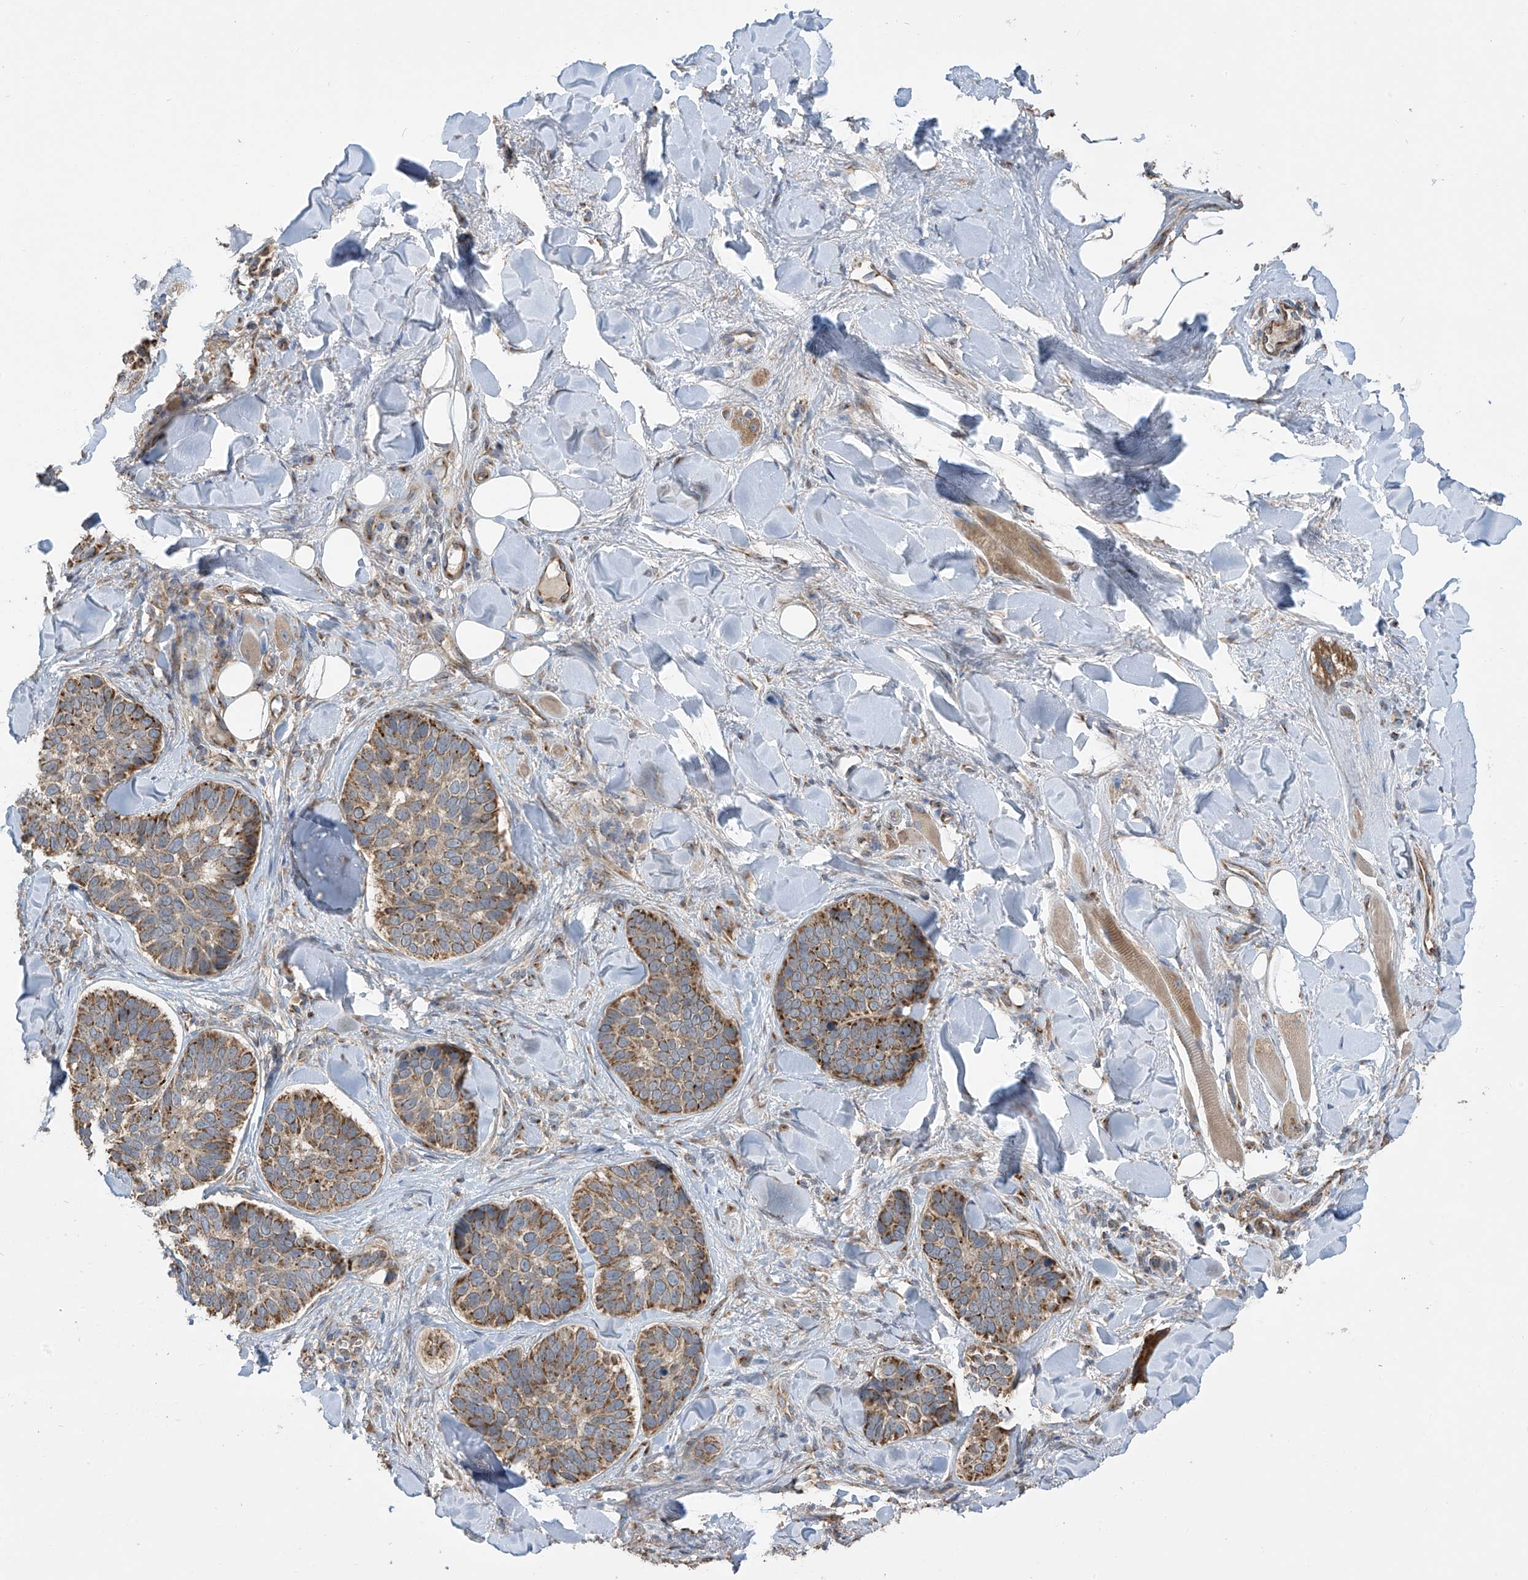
{"staining": {"intensity": "moderate", "quantity": ">75%", "location": "cytoplasmic/membranous"}, "tissue": "skin cancer", "cell_type": "Tumor cells", "image_type": "cancer", "snomed": [{"axis": "morphology", "description": "Basal cell carcinoma"}, {"axis": "topography", "description": "Skin"}], "caption": "Basal cell carcinoma (skin) stained with a protein marker reveals moderate staining in tumor cells.", "gene": "PNPT1", "patient": {"sex": "male", "age": 62}}